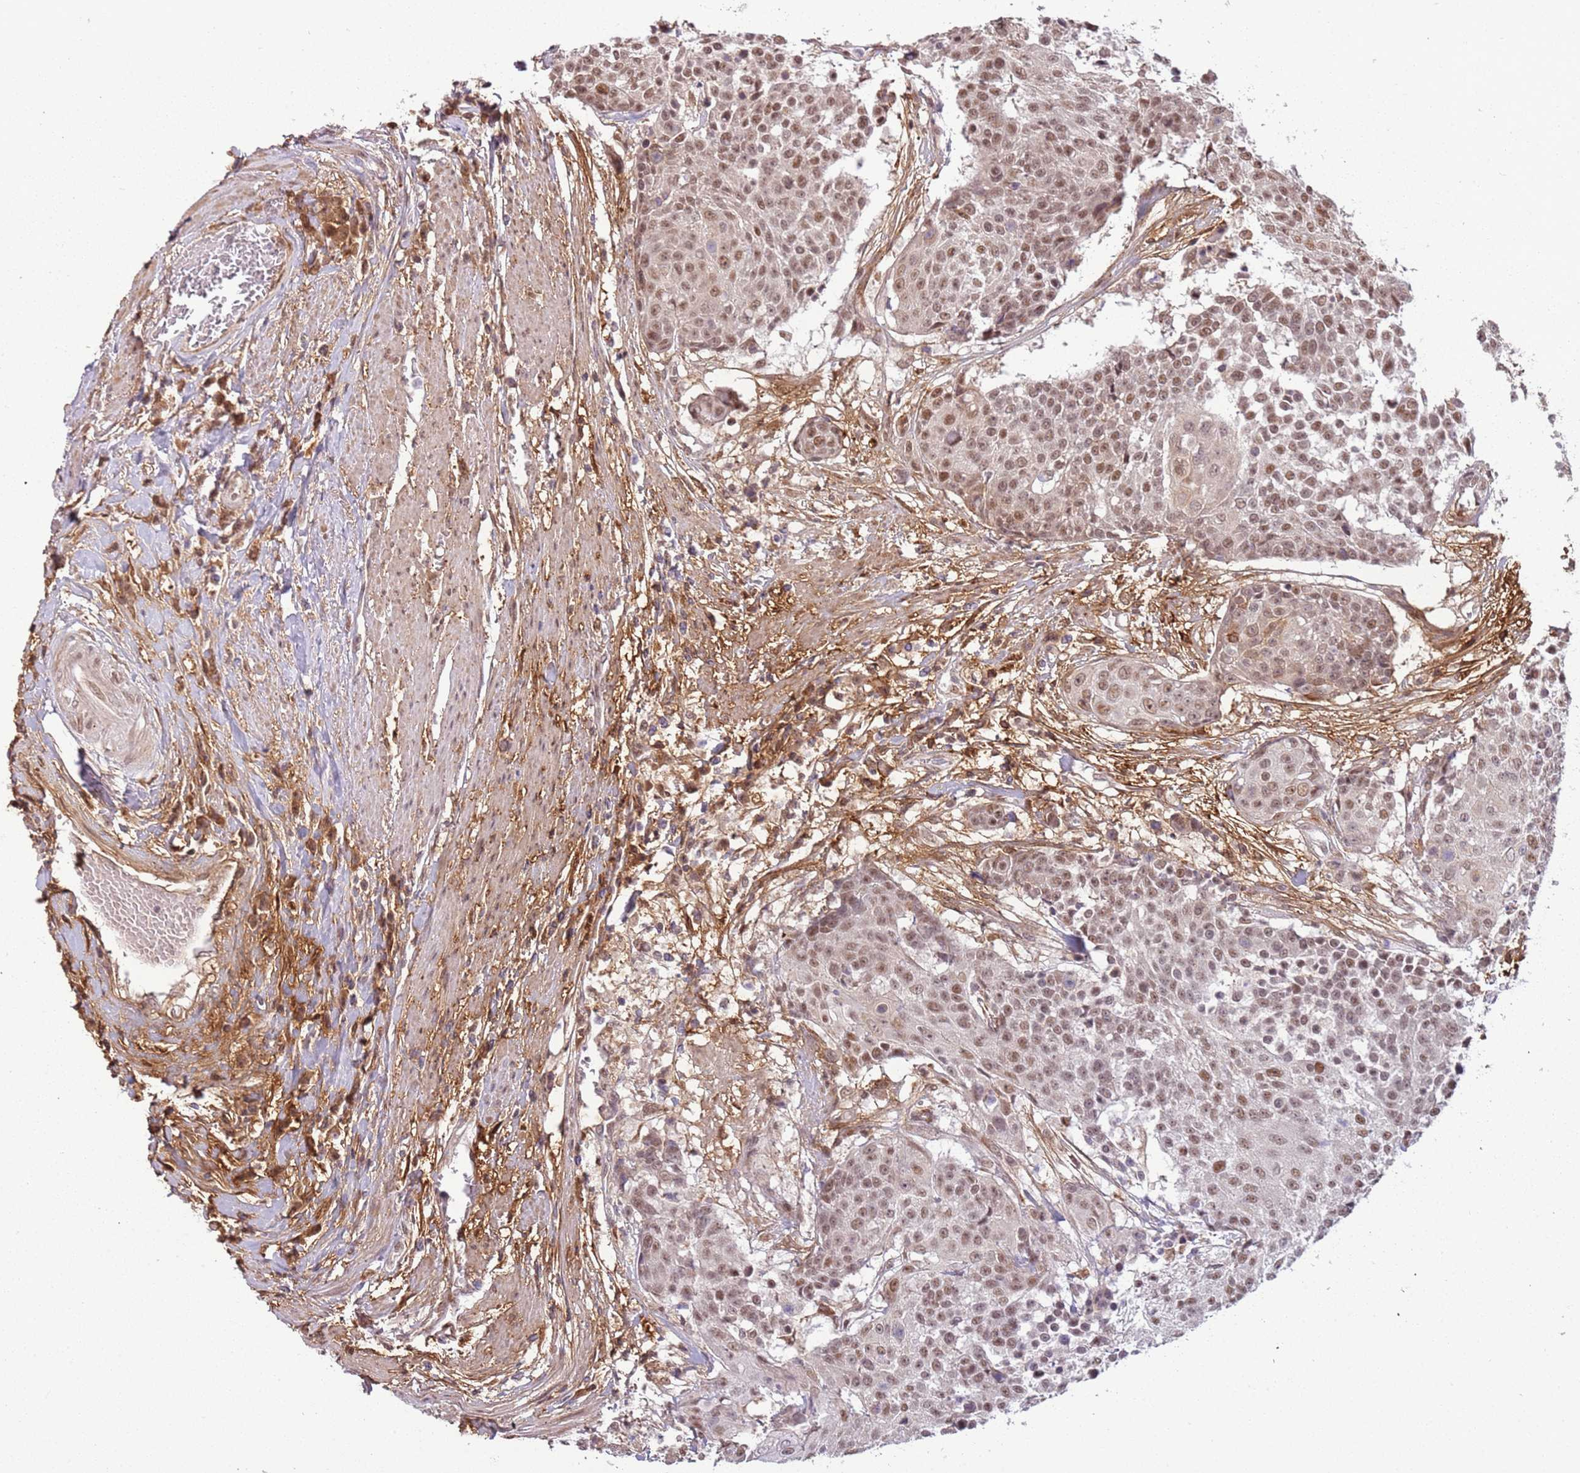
{"staining": {"intensity": "moderate", "quantity": ">75%", "location": "nuclear"}, "tissue": "urothelial cancer", "cell_type": "Tumor cells", "image_type": "cancer", "snomed": [{"axis": "morphology", "description": "Urothelial carcinoma, High grade"}, {"axis": "topography", "description": "Urinary bladder"}], "caption": "Protein staining of urothelial cancer tissue demonstrates moderate nuclear expression in about >75% of tumor cells.", "gene": "POLR3H", "patient": {"sex": "female", "age": 63}}